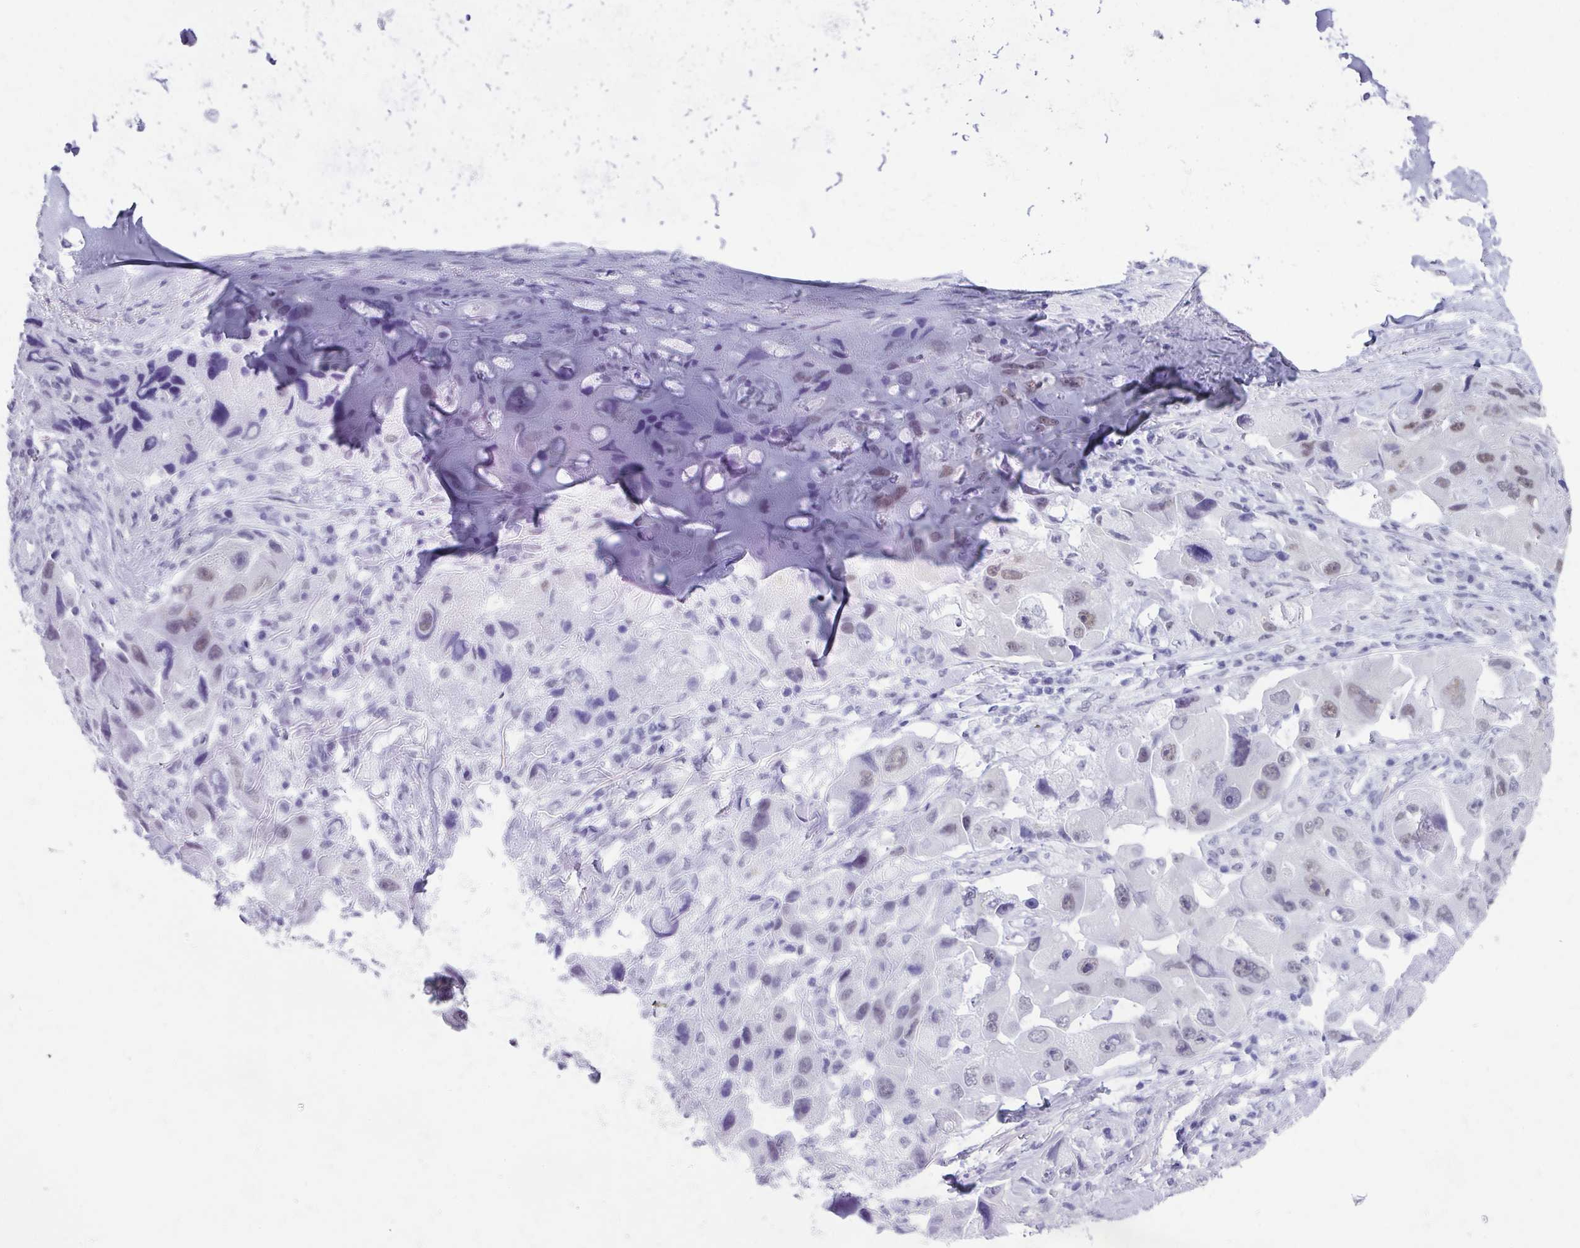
{"staining": {"intensity": "moderate", "quantity": "<25%", "location": "nuclear"}, "tissue": "lung cancer", "cell_type": "Tumor cells", "image_type": "cancer", "snomed": [{"axis": "morphology", "description": "Adenocarcinoma, NOS"}, {"axis": "topography", "description": "Lung"}], "caption": "IHC of lung cancer exhibits low levels of moderate nuclear positivity in approximately <25% of tumor cells.", "gene": "PUF60", "patient": {"sex": "female", "age": 54}}